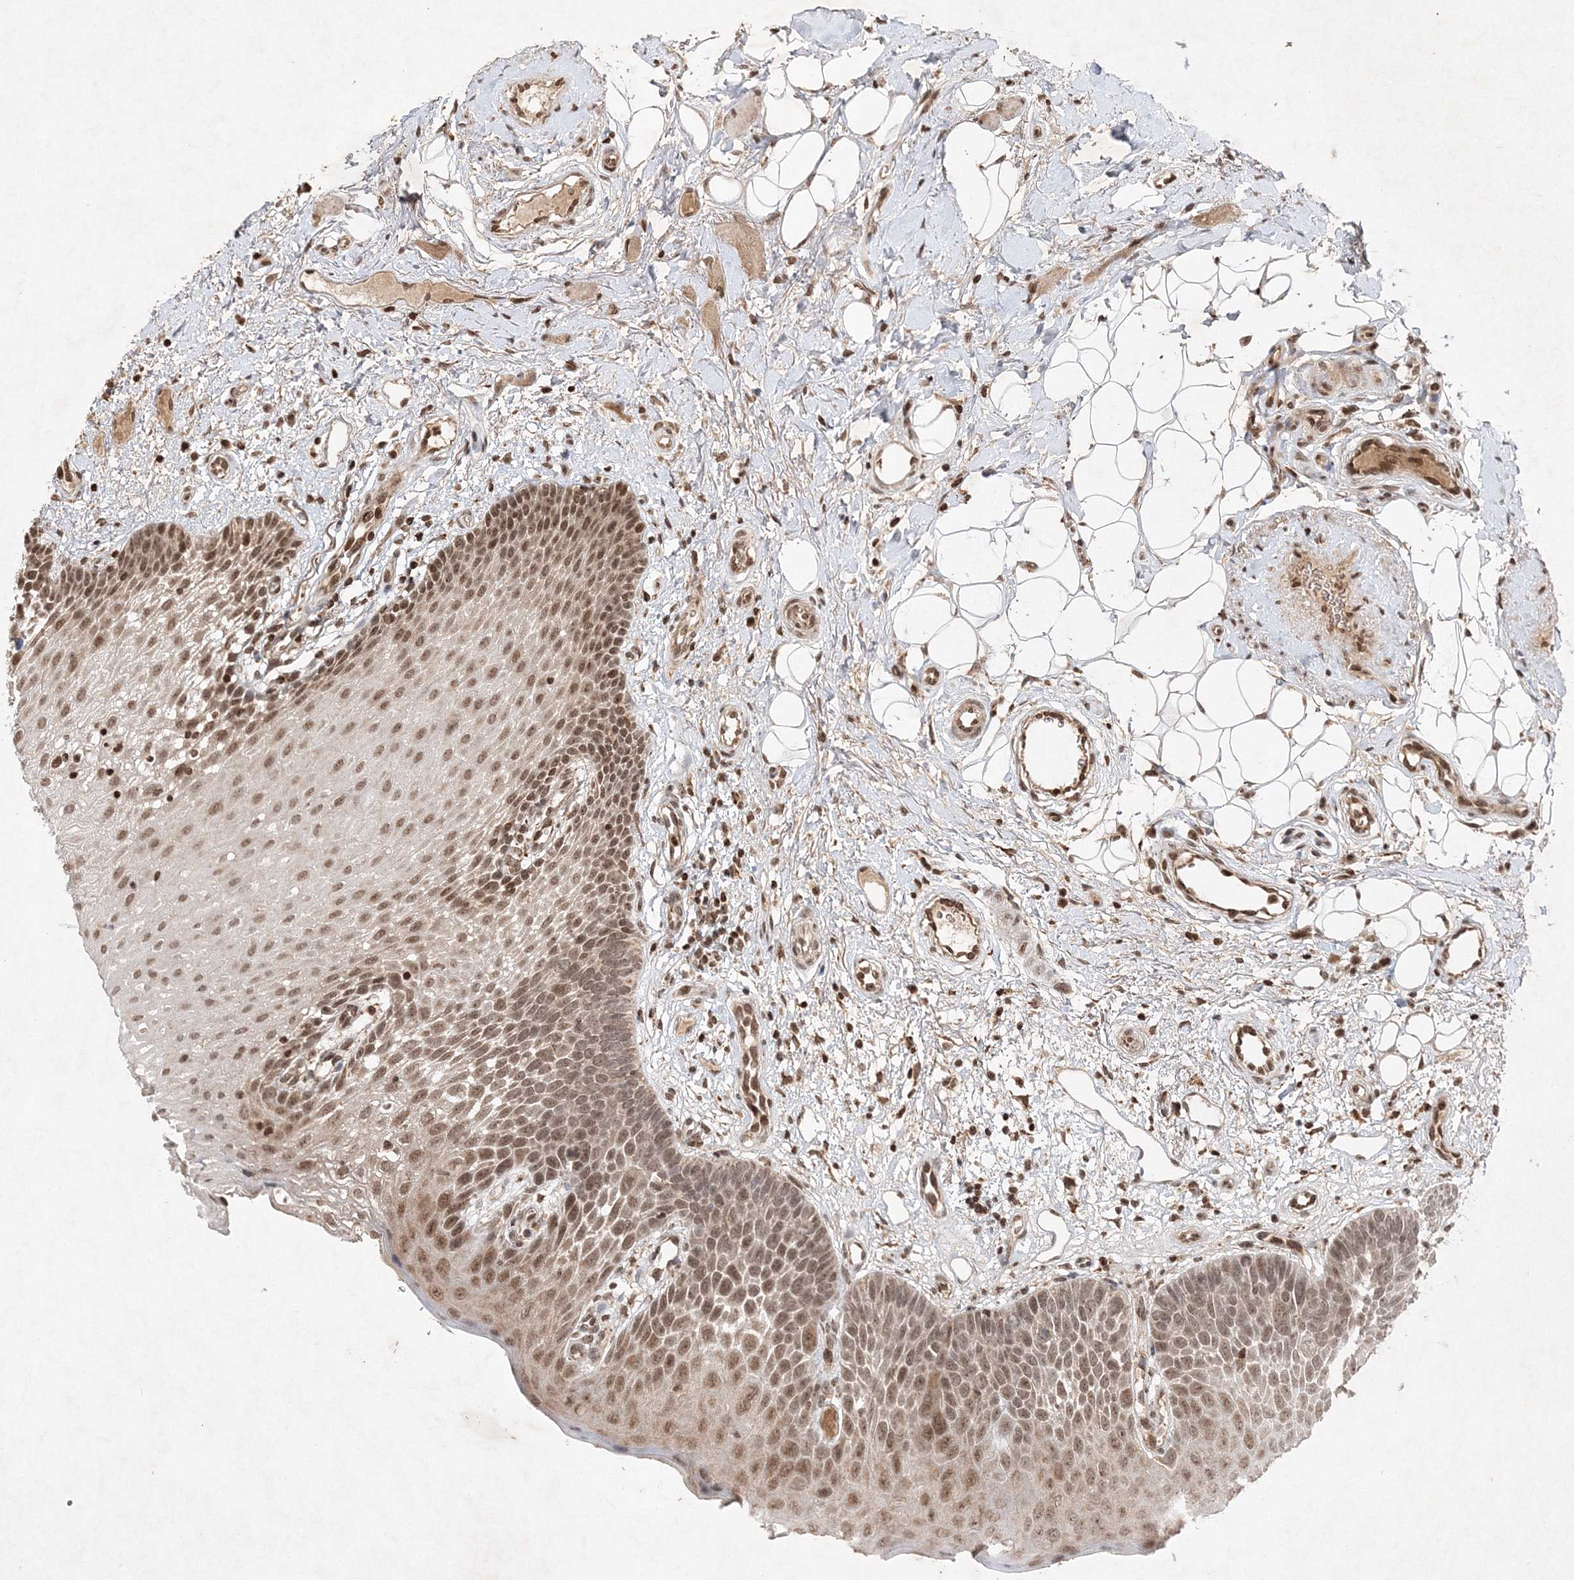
{"staining": {"intensity": "moderate", "quantity": ">75%", "location": "cytoplasmic/membranous,nuclear"}, "tissue": "oral mucosa", "cell_type": "Squamous epithelial cells", "image_type": "normal", "snomed": [{"axis": "morphology", "description": "No evidence of malignacy"}, {"axis": "topography", "description": "Oral tissue"}, {"axis": "topography", "description": "Head-Neck"}], "caption": "A histopathology image of human oral mucosa stained for a protein demonstrates moderate cytoplasmic/membranous,nuclear brown staining in squamous epithelial cells. (brown staining indicates protein expression, while blue staining denotes nuclei).", "gene": "CARM1", "patient": {"sex": "male", "age": 68}}